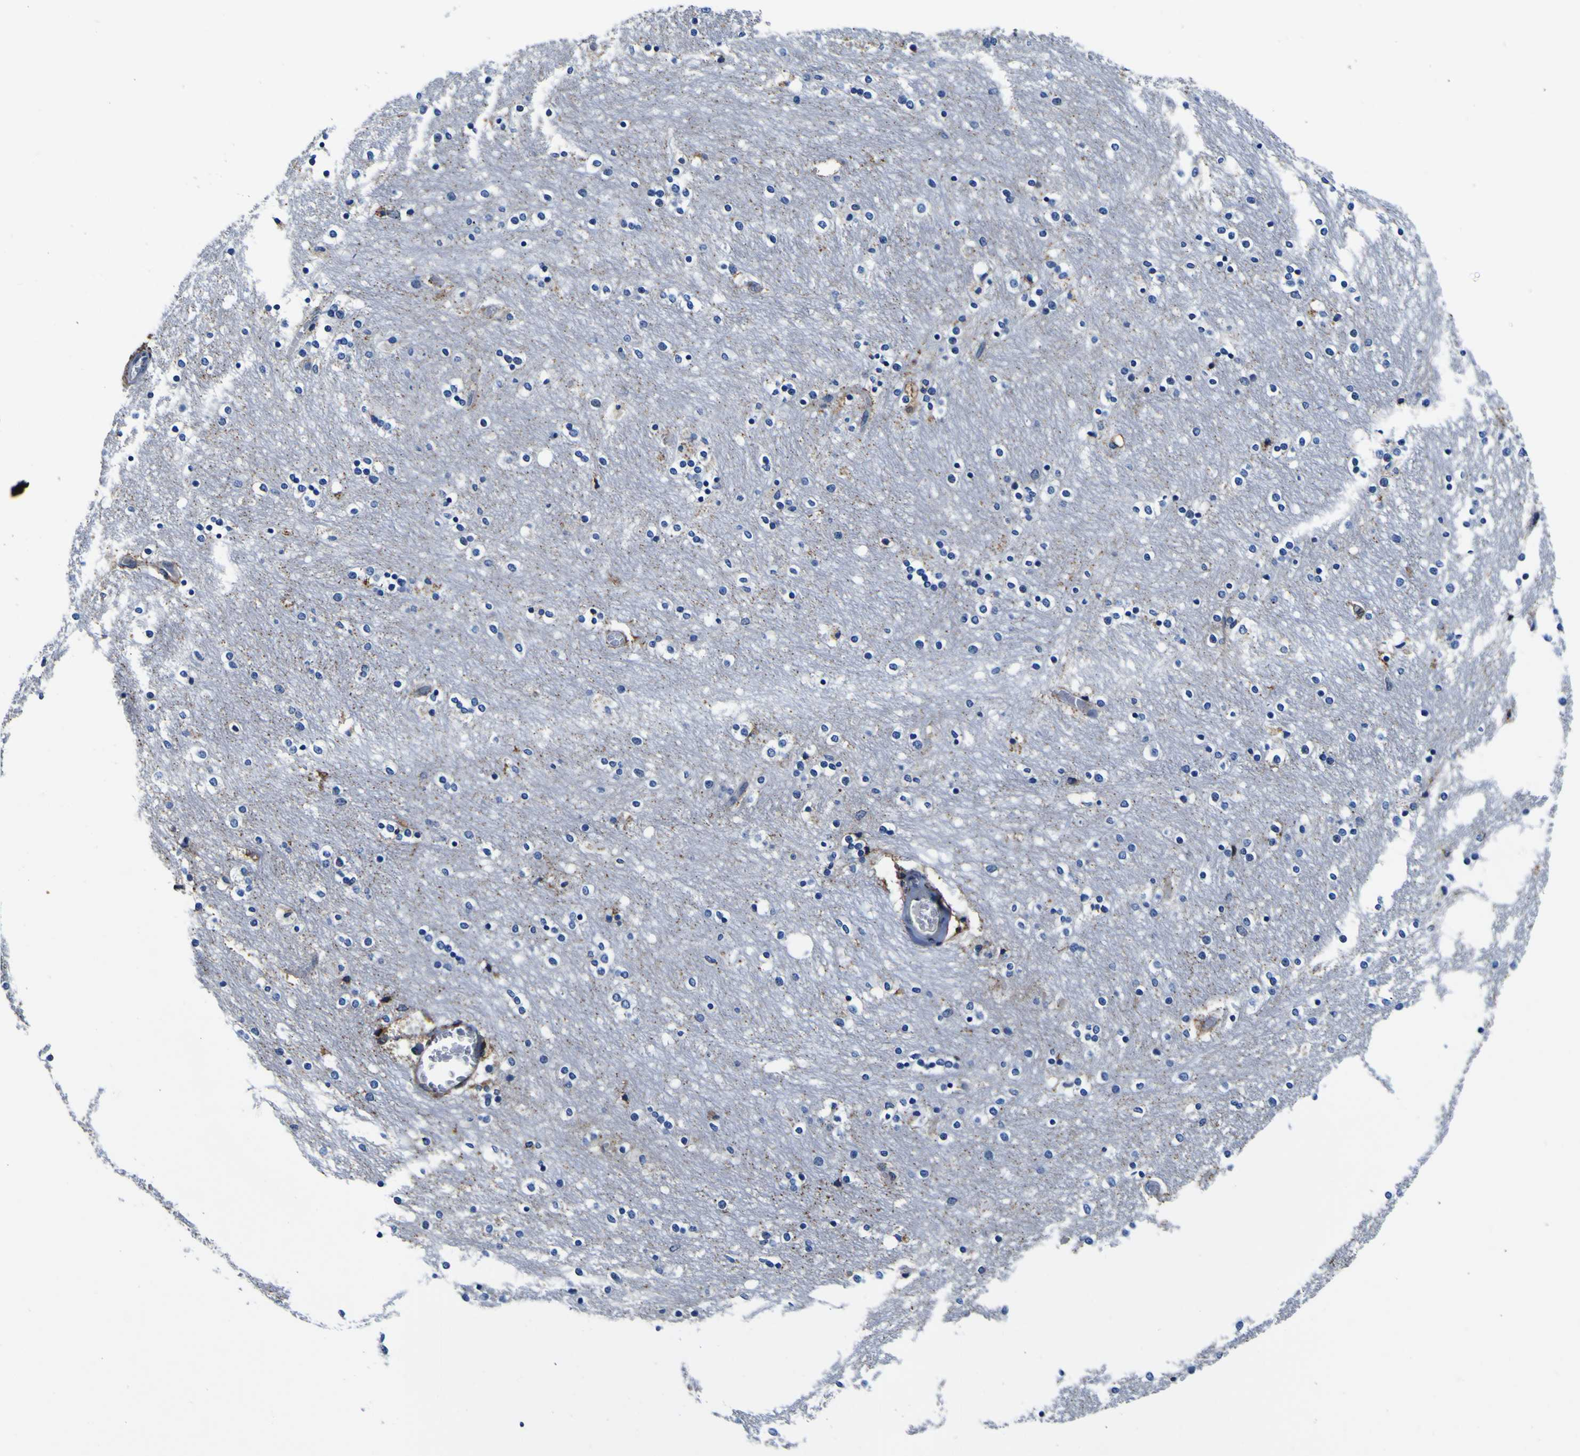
{"staining": {"intensity": "moderate", "quantity": "<25%", "location": "cytoplasmic/membranous"}, "tissue": "caudate", "cell_type": "Glial cells", "image_type": "normal", "snomed": [{"axis": "morphology", "description": "Normal tissue, NOS"}, {"axis": "topography", "description": "Lateral ventricle wall"}], "caption": "Immunohistochemistry micrograph of normal human caudate stained for a protein (brown), which demonstrates low levels of moderate cytoplasmic/membranous expression in about <25% of glial cells.", "gene": "PXDN", "patient": {"sex": "female", "age": 54}}